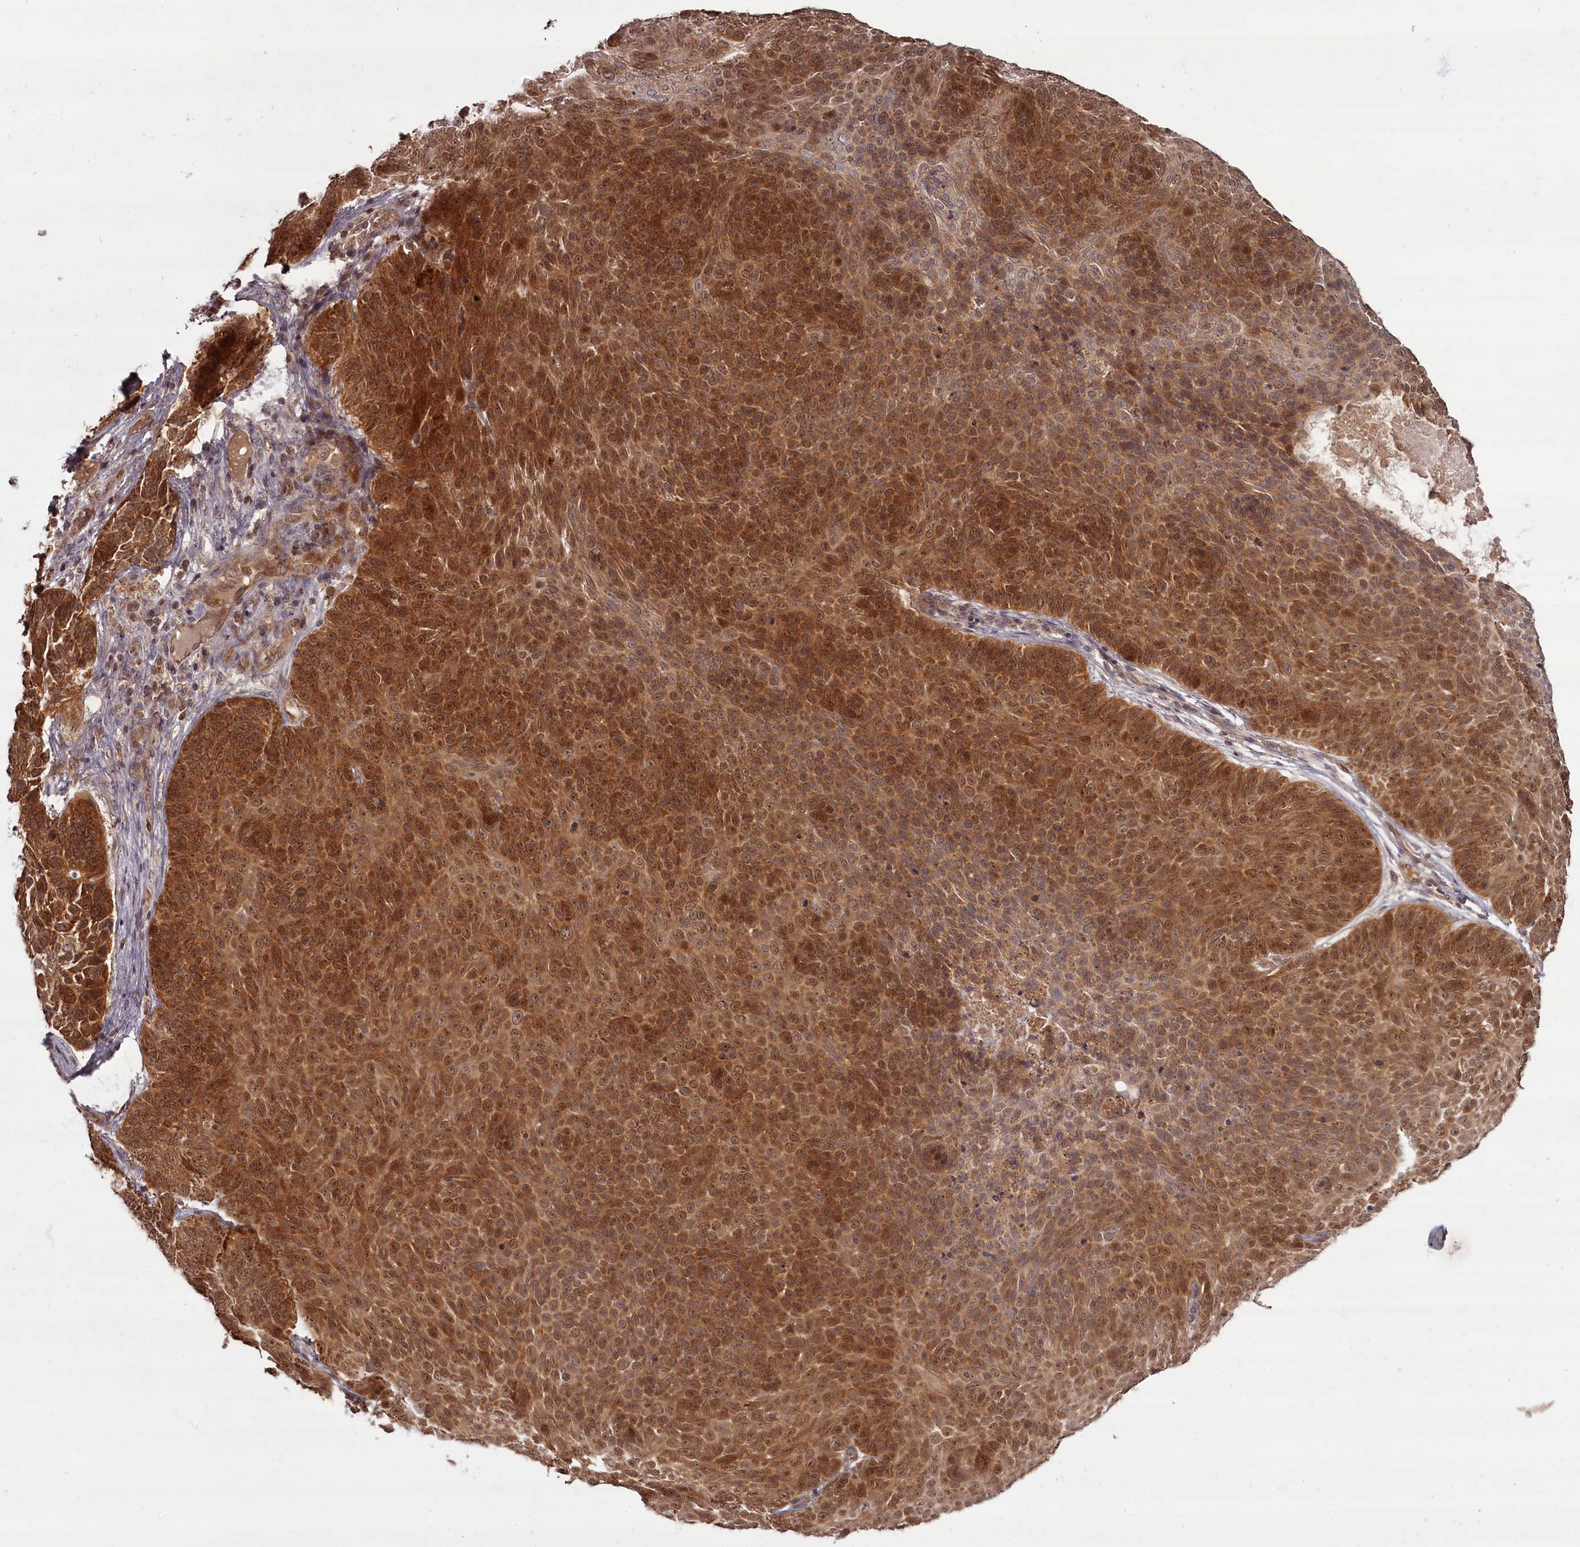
{"staining": {"intensity": "strong", "quantity": ">75%", "location": "cytoplasmic/membranous,nuclear"}, "tissue": "skin cancer", "cell_type": "Tumor cells", "image_type": "cancer", "snomed": [{"axis": "morphology", "description": "Basal cell carcinoma"}, {"axis": "topography", "description": "Skin"}], "caption": "Protein expression analysis of skin cancer reveals strong cytoplasmic/membranous and nuclear expression in approximately >75% of tumor cells.", "gene": "PCBP2", "patient": {"sex": "male", "age": 85}}